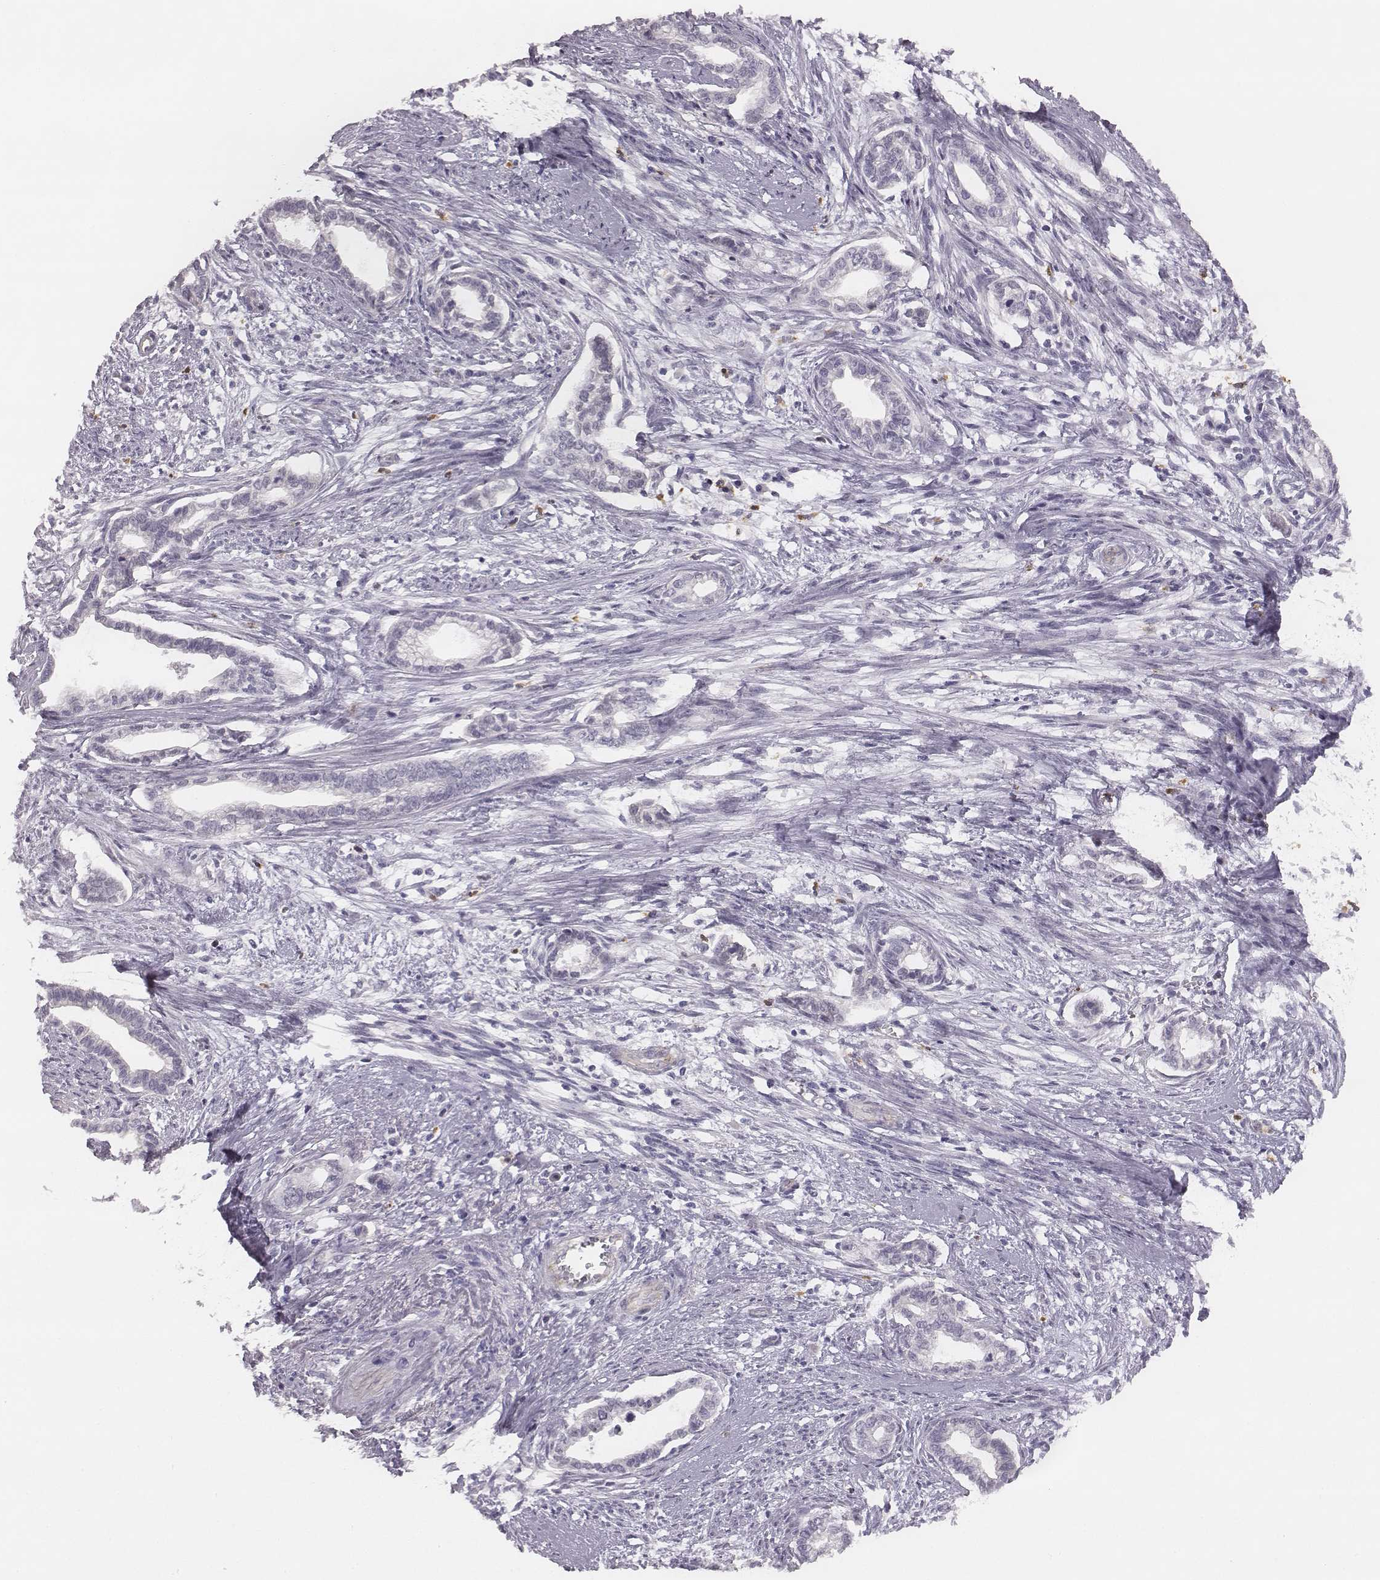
{"staining": {"intensity": "negative", "quantity": "none", "location": "none"}, "tissue": "cervical cancer", "cell_type": "Tumor cells", "image_type": "cancer", "snomed": [{"axis": "morphology", "description": "Adenocarcinoma, NOS"}, {"axis": "topography", "description": "Cervix"}], "caption": "An immunohistochemistry photomicrograph of cervical cancer is shown. There is no staining in tumor cells of cervical cancer. (DAB IHC visualized using brightfield microscopy, high magnification).", "gene": "KCNJ12", "patient": {"sex": "female", "age": 62}}